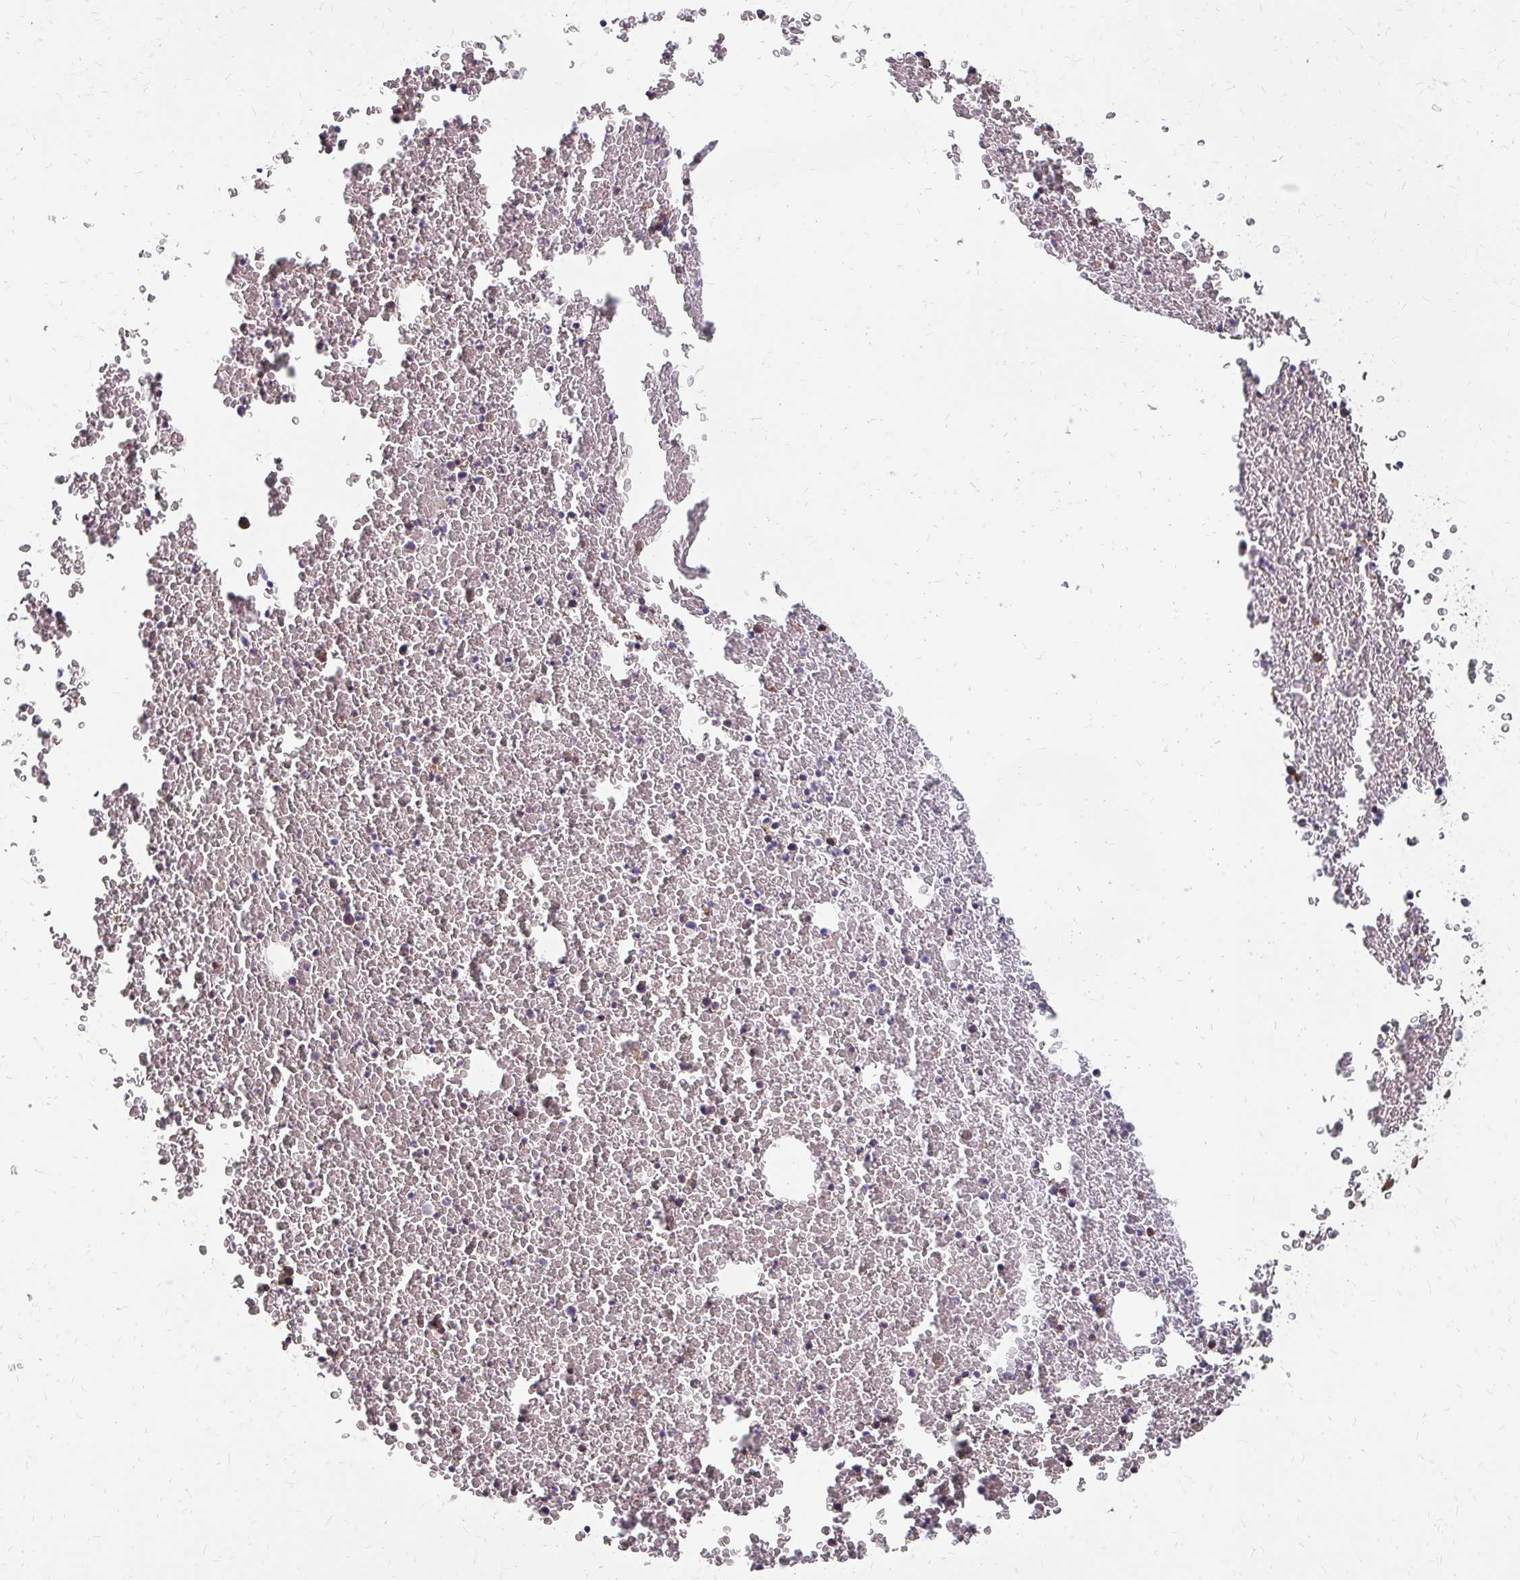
{"staining": {"intensity": "moderate", "quantity": "<25%", "location": "cytoplasmic/membranous"}, "tissue": "bone marrow", "cell_type": "Hematopoietic cells", "image_type": "normal", "snomed": [{"axis": "morphology", "description": "Normal tissue, NOS"}, {"axis": "topography", "description": "Bone marrow"}], "caption": "Protein staining demonstrates moderate cytoplasmic/membranous positivity in about <25% of hematopoietic cells in benign bone marrow. (DAB IHC, brown staining for protein, blue staining for nuclei).", "gene": "IFI44L", "patient": {"sex": "female", "age": 23}}